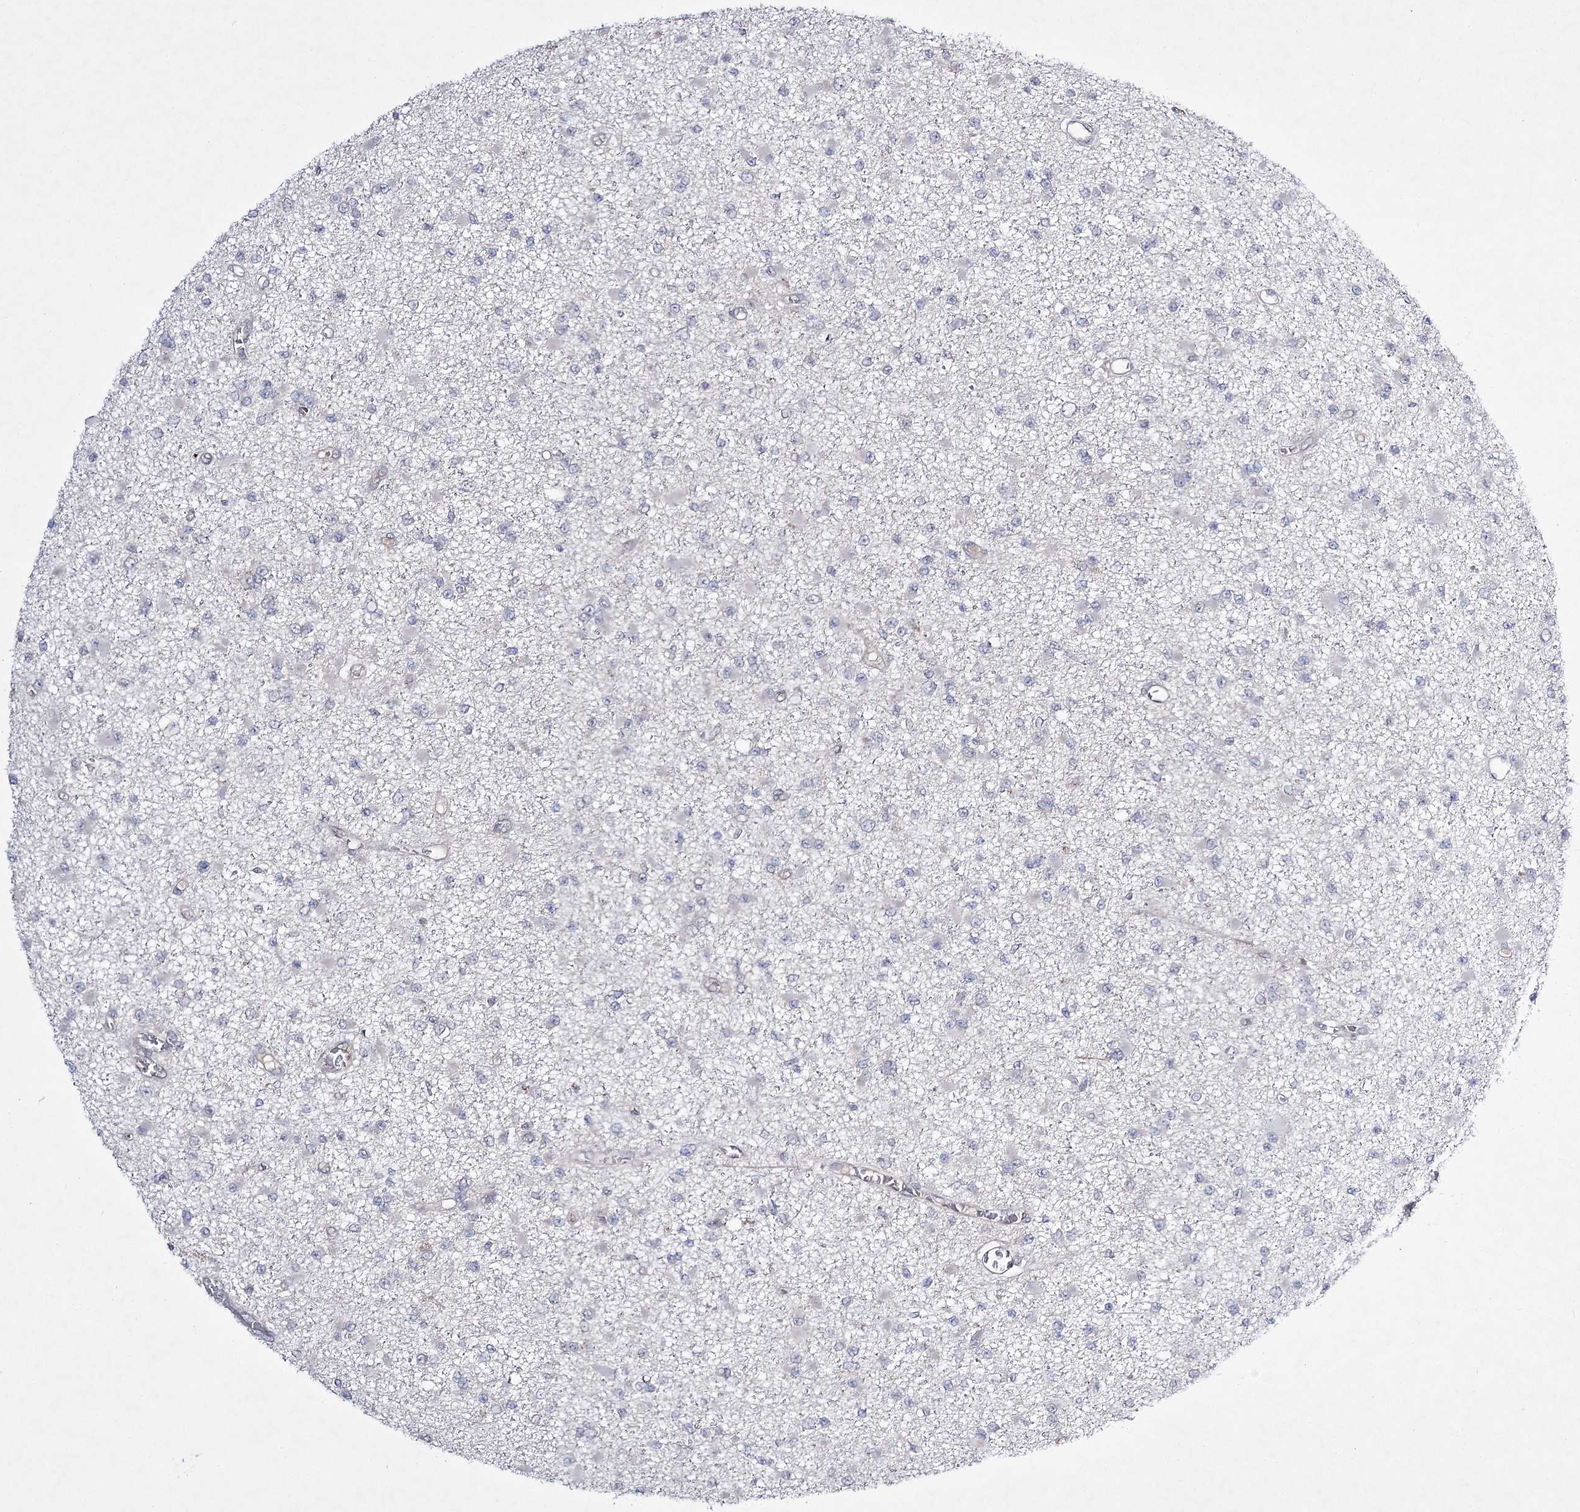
{"staining": {"intensity": "negative", "quantity": "none", "location": "none"}, "tissue": "glioma", "cell_type": "Tumor cells", "image_type": "cancer", "snomed": [{"axis": "morphology", "description": "Glioma, malignant, Low grade"}, {"axis": "topography", "description": "Brain"}], "caption": "Immunohistochemical staining of glioma reveals no significant expression in tumor cells. (DAB immunohistochemistry (IHC), high magnification).", "gene": "HOXC11", "patient": {"sex": "female", "age": 22}}